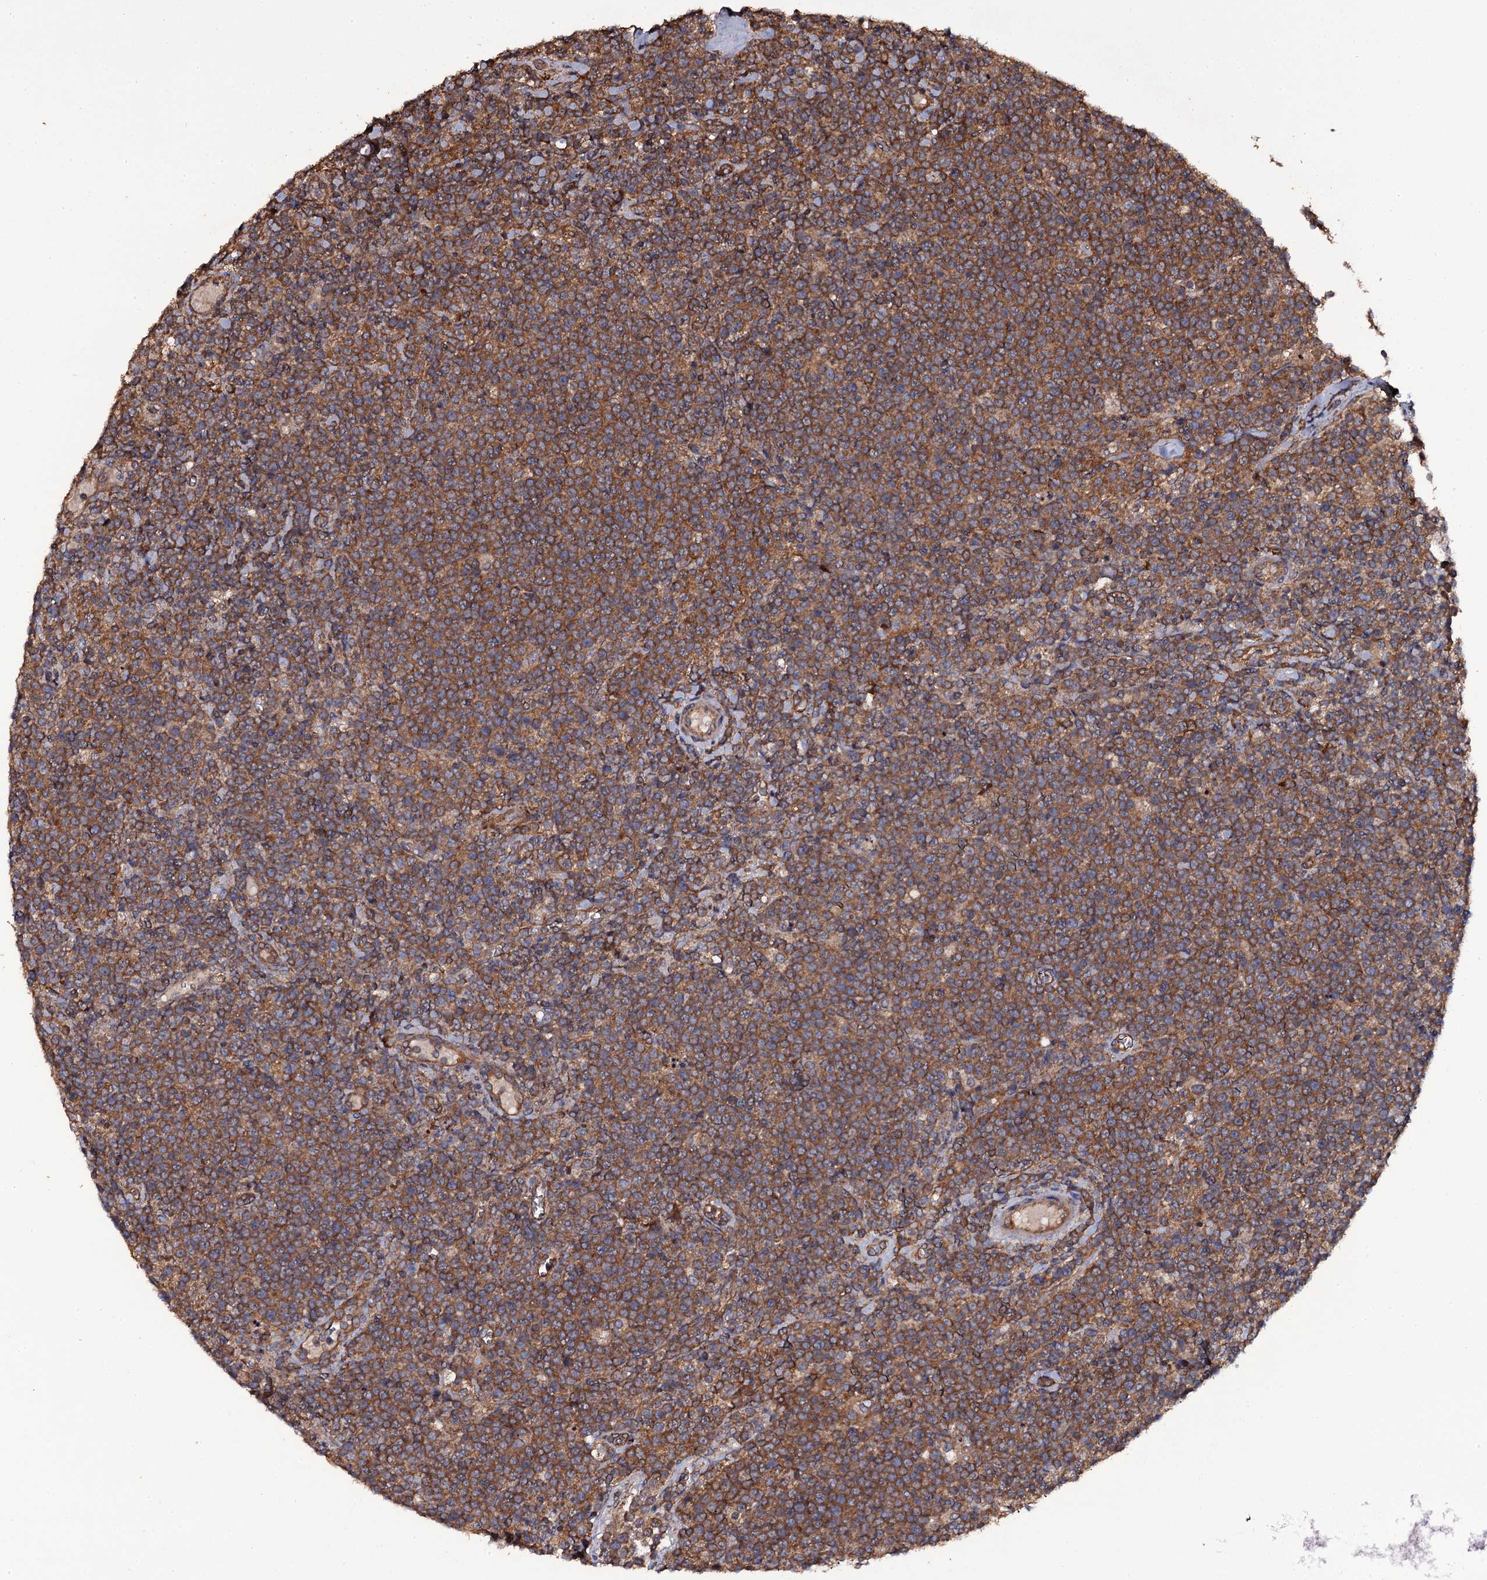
{"staining": {"intensity": "moderate", "quantity": ">75%", "location": "cytoplasmic/membranous"}, "tissue": "lymphoma", "cell_type": "Tumor cells", "image_type": "cancer", "snomed": [{"axis": "morphology", "description": "Malignant lymphoma, non-Hodgkin's type, High grade"}, {"axis": "topography", "description": "Lymph node"}], "caption": "Immunohistochemical staining of lymphoma exhibits moderate cytoplasmic/membranous protein positivity in about >75% of tumor cells.", "gene": "TTC23", "patient": {"sex": "male", "age": 61}}